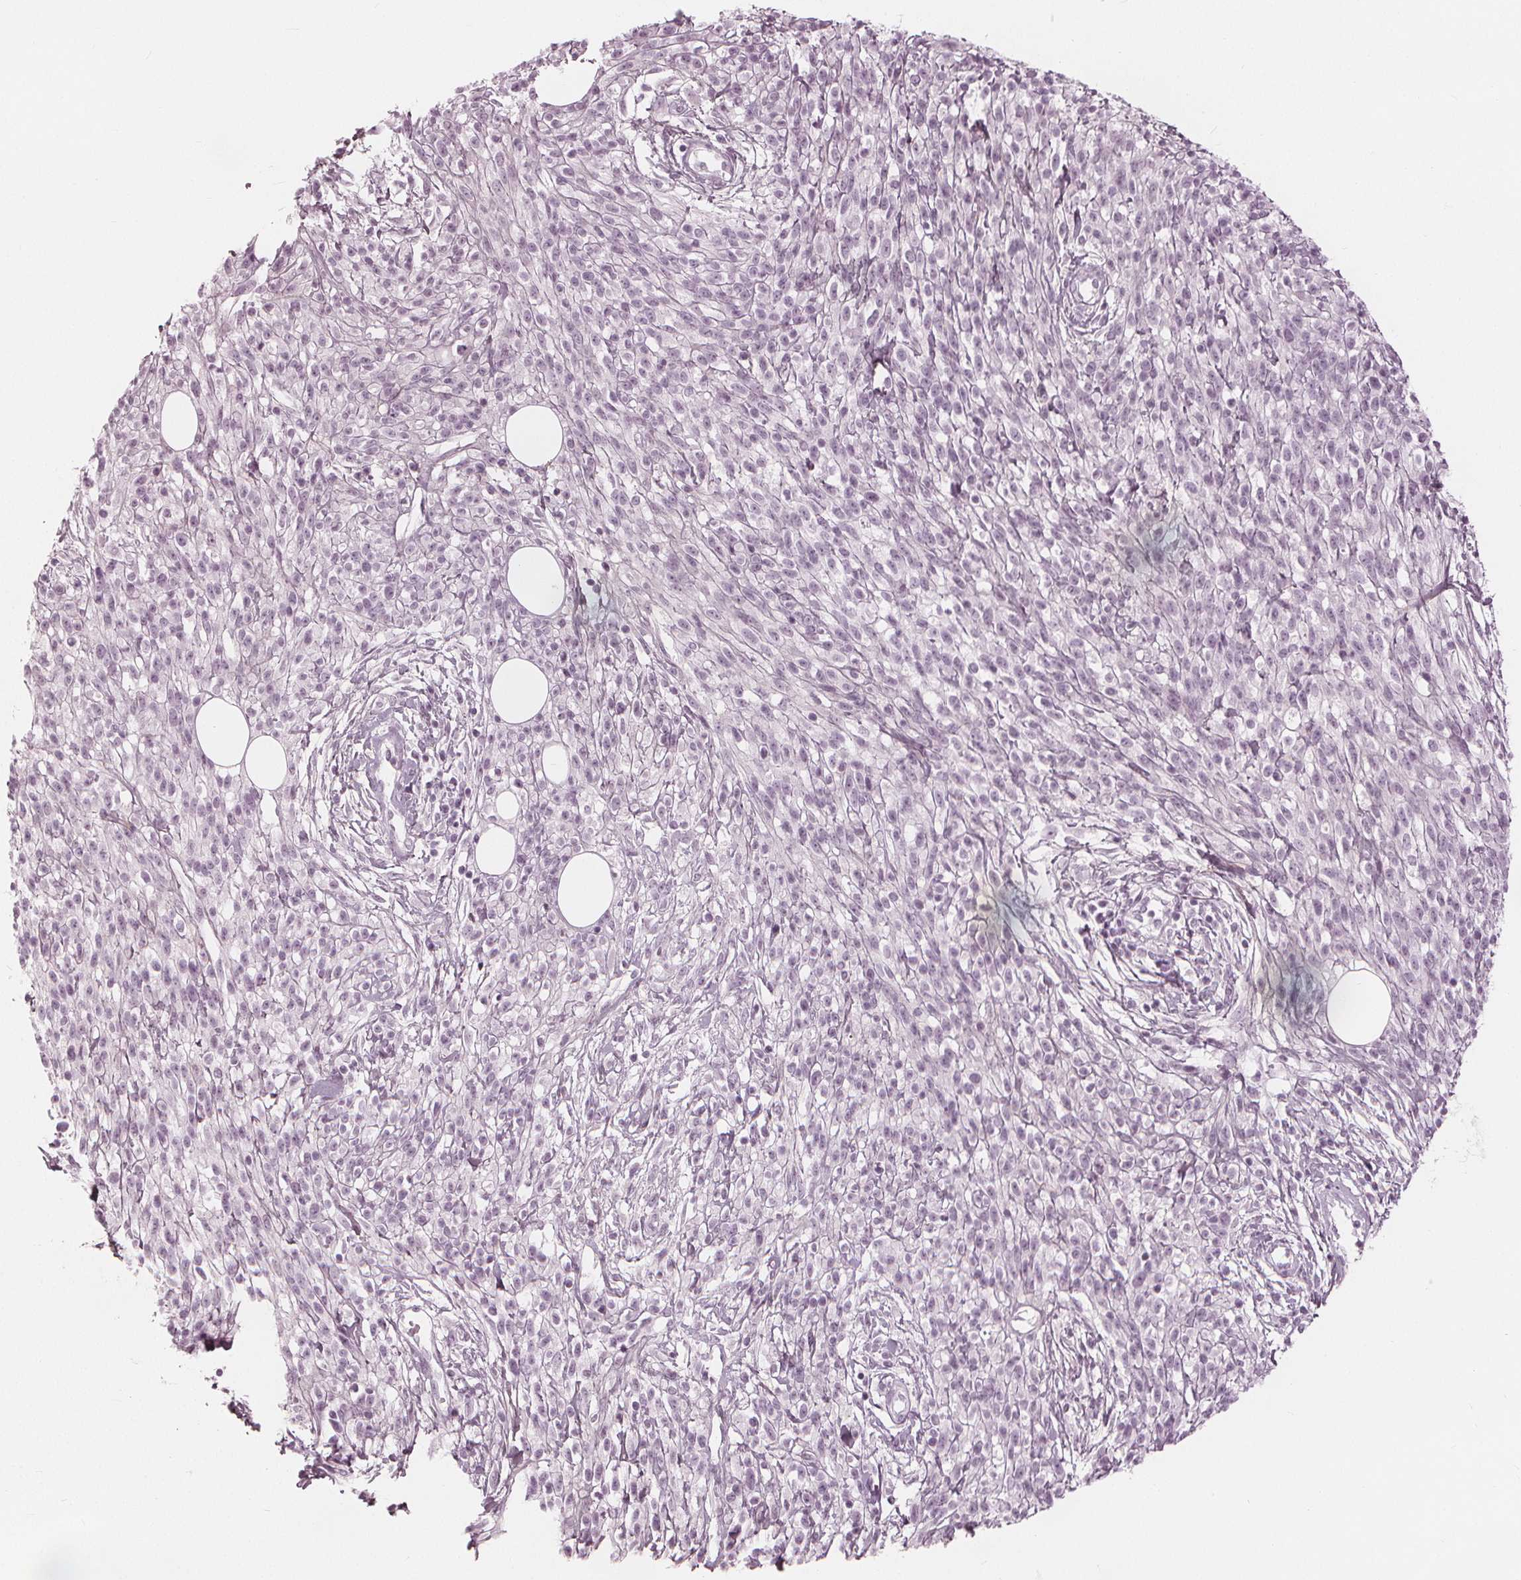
{"staining": {"intensity": "negative", "quantity": "none", "location": "none"}, "tissue": "melanoma", "cell_type": "Tumor cells", "image_type": "cancer", "snomed": [{"axis": "morphology", "description": "Malignant melanoma, NOS"}, {"axis": "topography", "description": "Skin"}, {"axis": "topography", "description": "Skin of trunk"}], "caption": "A micrograph of melanoma stained for a protein reveals no brown staining in tumor cells.", "gene": "PAEP", "patient": {"sex": "male", "age": 74}}